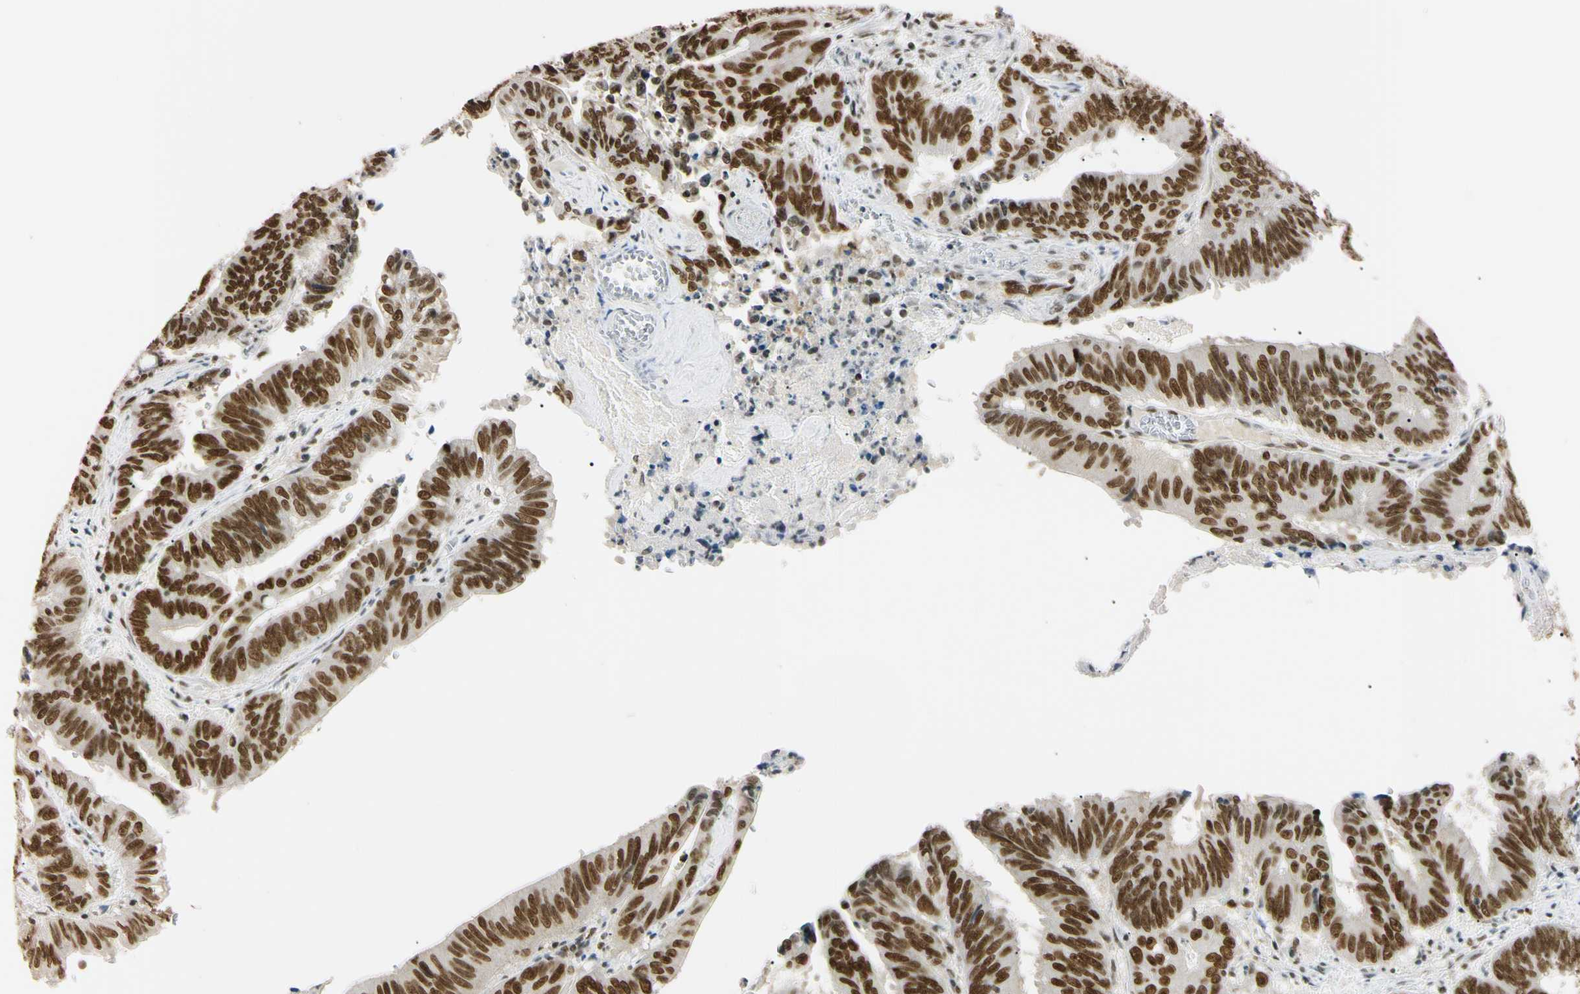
{"staining": {"intensity": "strong", "quantity": ">75%", "location": "nuclear"}, "tissue": "colorectal cancer", "cell_type": "Tumor cells", "image_type": "cancer", "snomed": [{"axis": "morphology", "description": "Adenocarcinoma, NOS"}, {"axis": "topography", "description": "Colon"}], "caption": "There is high levels of strong nuclear staining in tumor cells of adenocarcinoma (colorectal), as demonstrated by immunohistochemical staining (brown color).", "gene": "SMARCA5", "patient": {"sex": "male", "age": 45}}